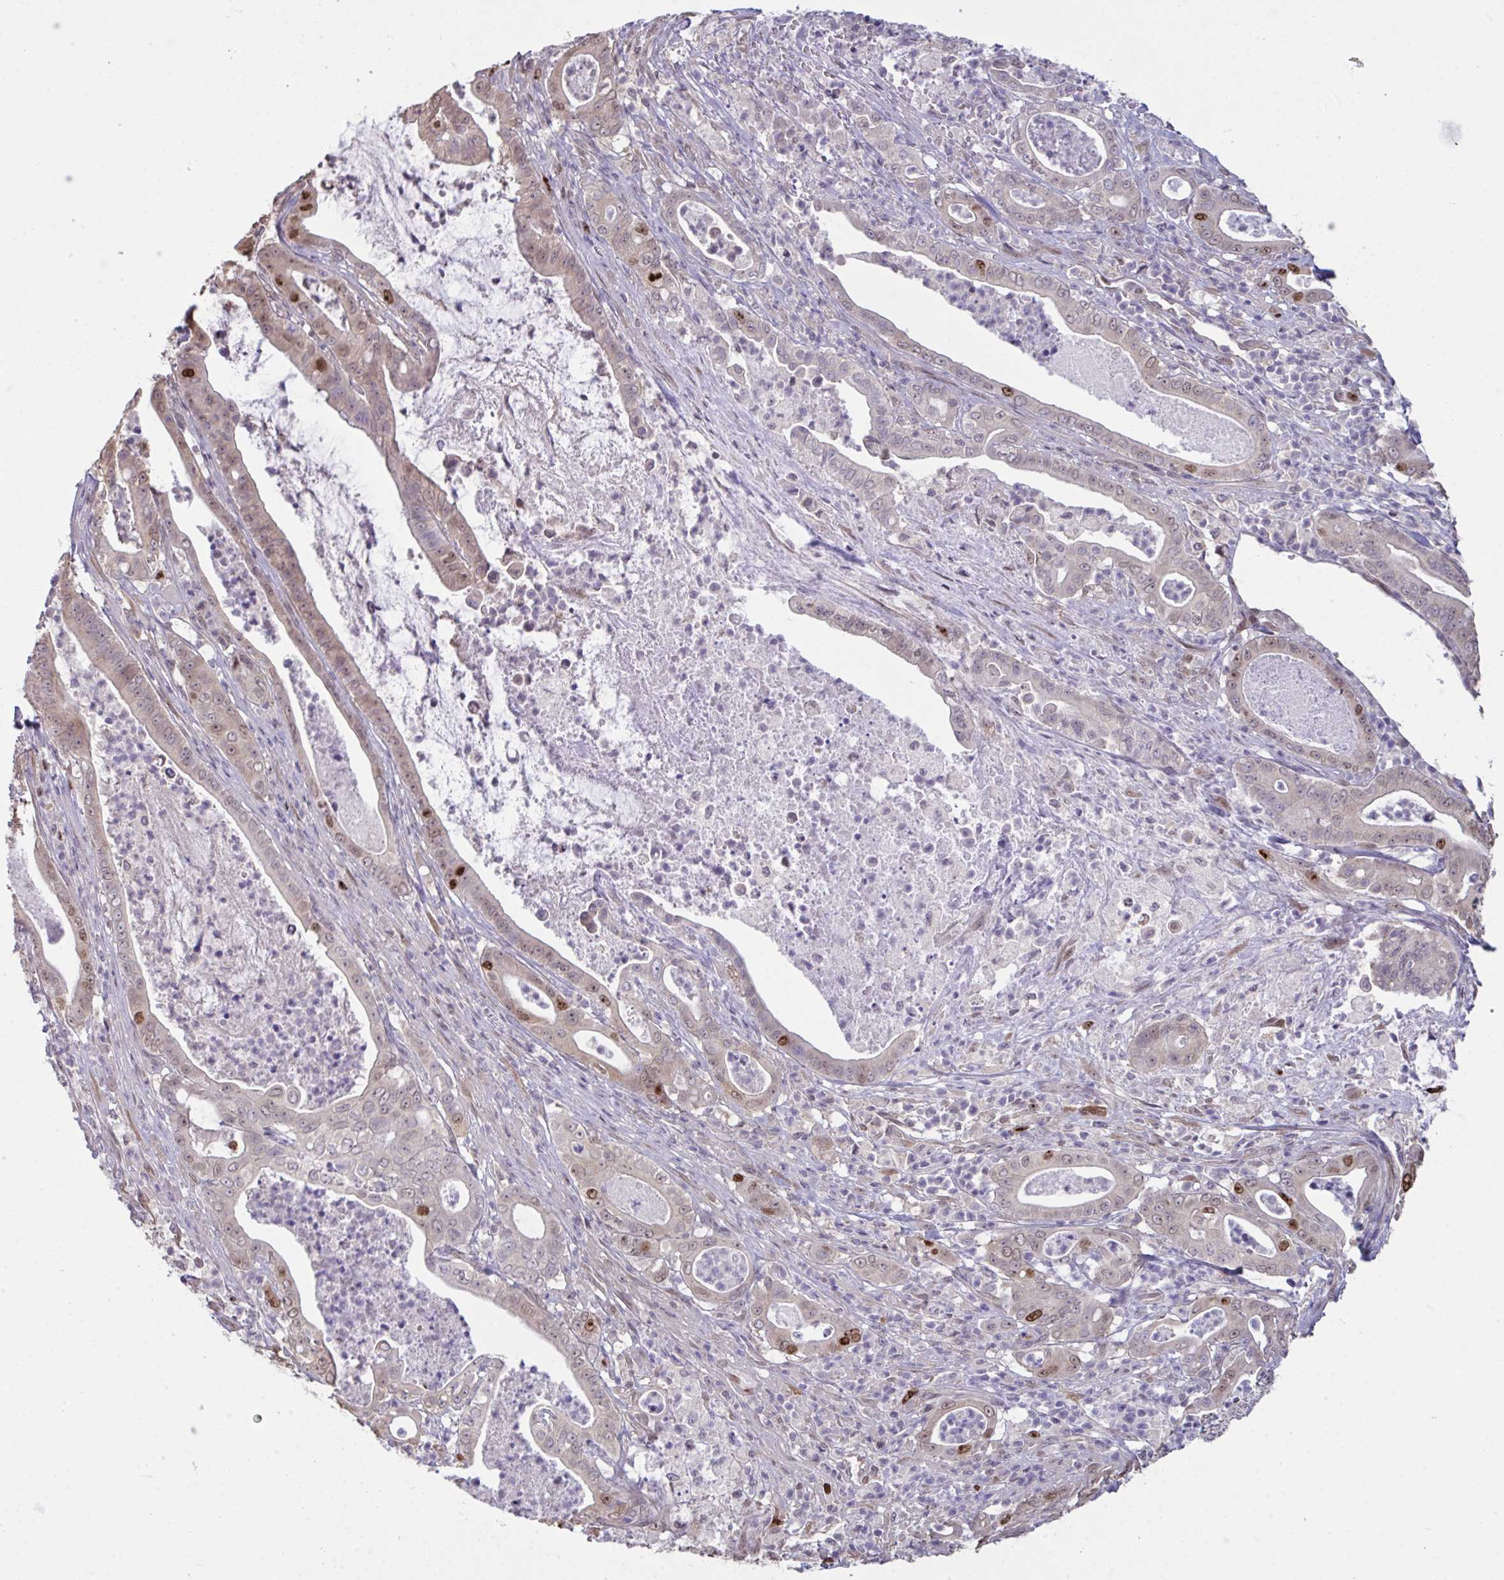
{"staining": {"intensity": "strong", "quantity": "<25%", "location": "nuclear"}, "tissue": "pancreatic cancer", "cell_type": "Tumor cells", "image_type": "cancer", "snomed": [{"axis": "morphology", "description": "Adenocarcinoma, NOS"}, {"axis": "topography", "description": "Pancreas"}], "caption": "The micrograph reveals a brown stain indicating the presence of a protein in the nuclear of tumor cells in pancreatic cancer.", "gene": "SETD7", "patient": {"sex": "male", "age": 71}}